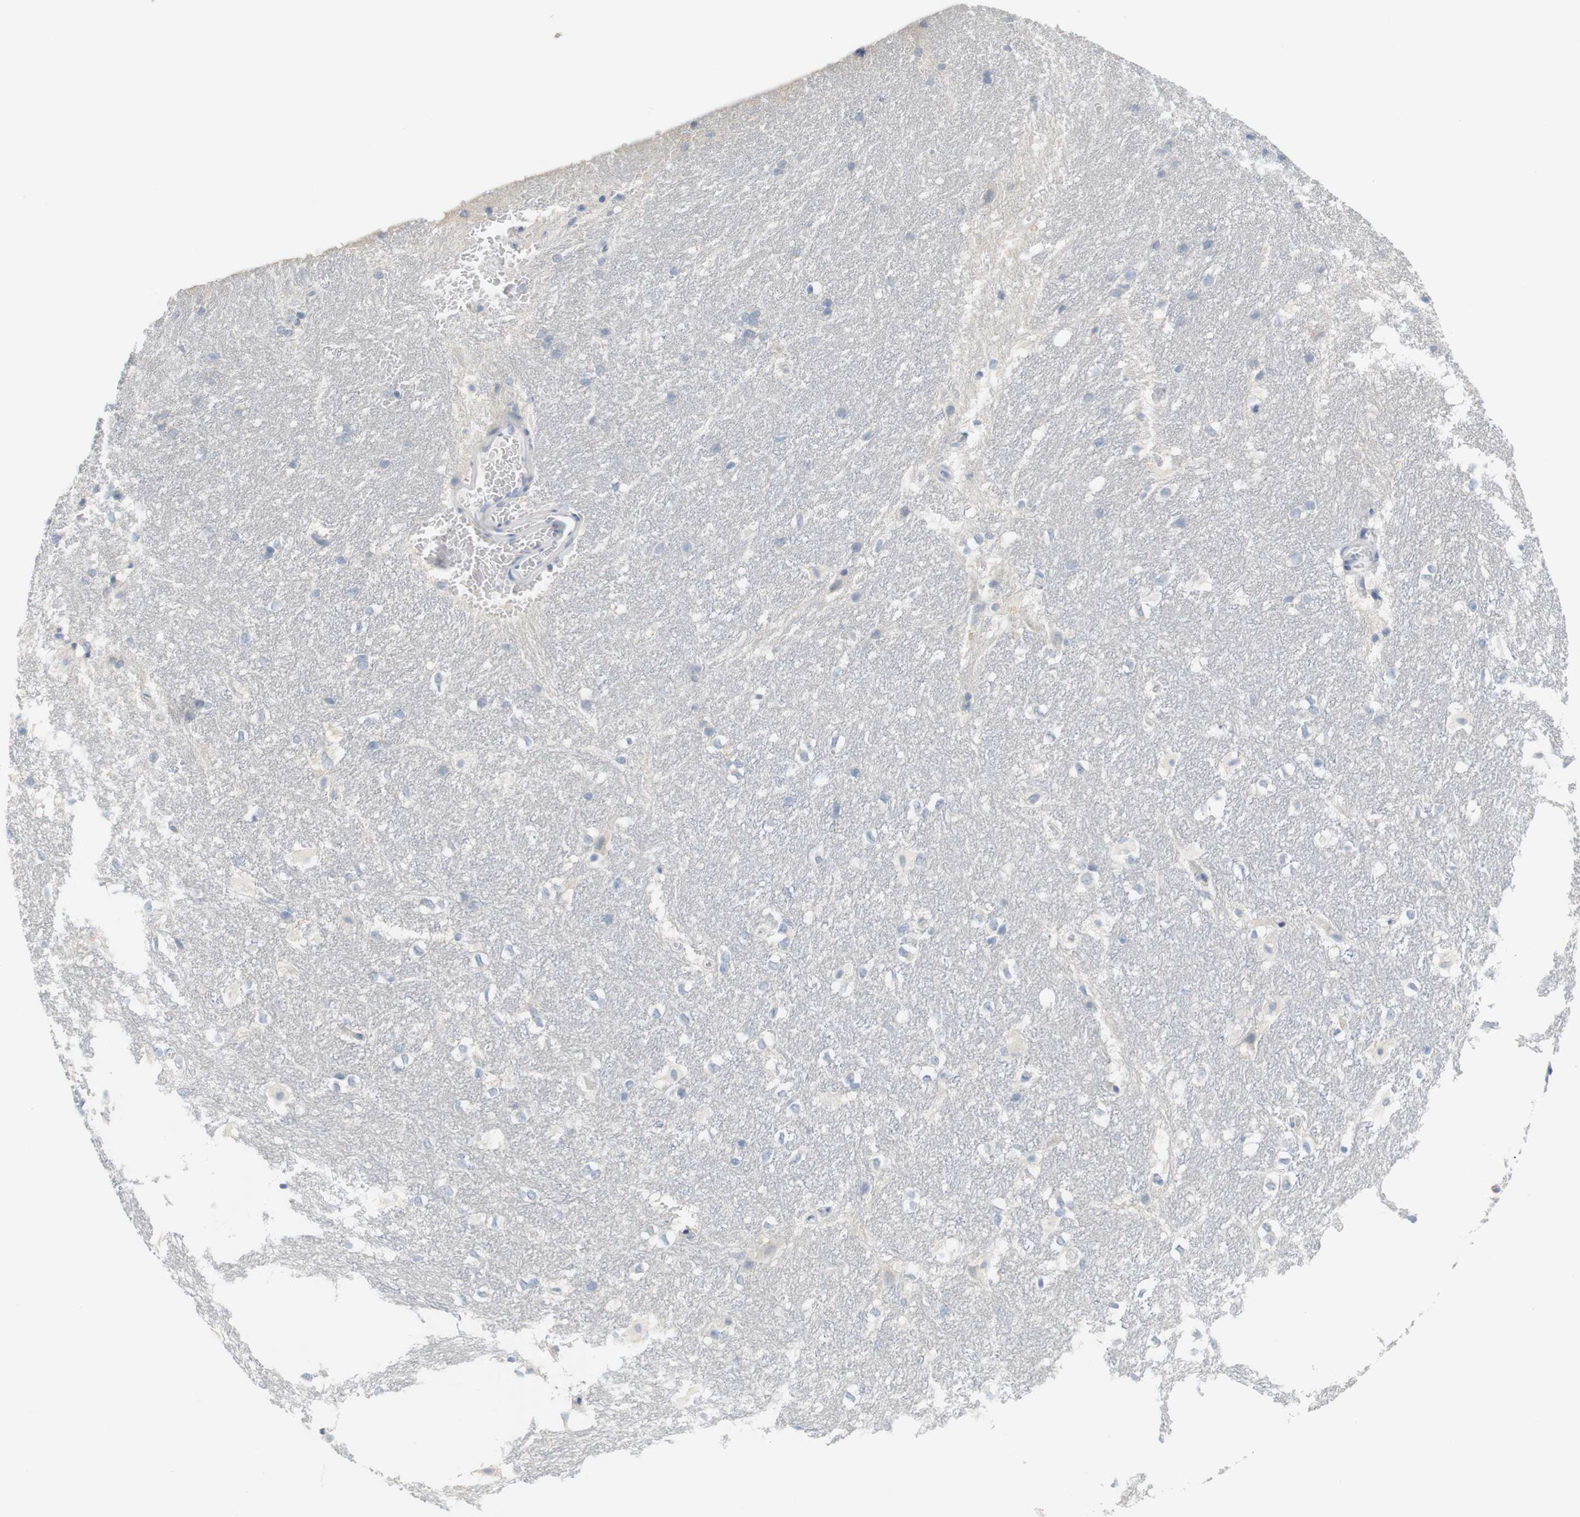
{"staining": {"intensity": "negative", "quantity": "none", "location": "none"}, "tissue": "hippocampus", "cell_type": "Glial cells", "image_type": "normal", "snomed": [{"axis": "morphology", "description": "Normal tissue, NOS"}, {"axis": "topography", "description": "Hippocampus"}], "caption": "Immunohistochemistry (IHC) of unremarkable human hippocampus demonstrates no staining in glial cells.", "gene": "RGS9", "patient": {"sex": "female", "age": 19}}